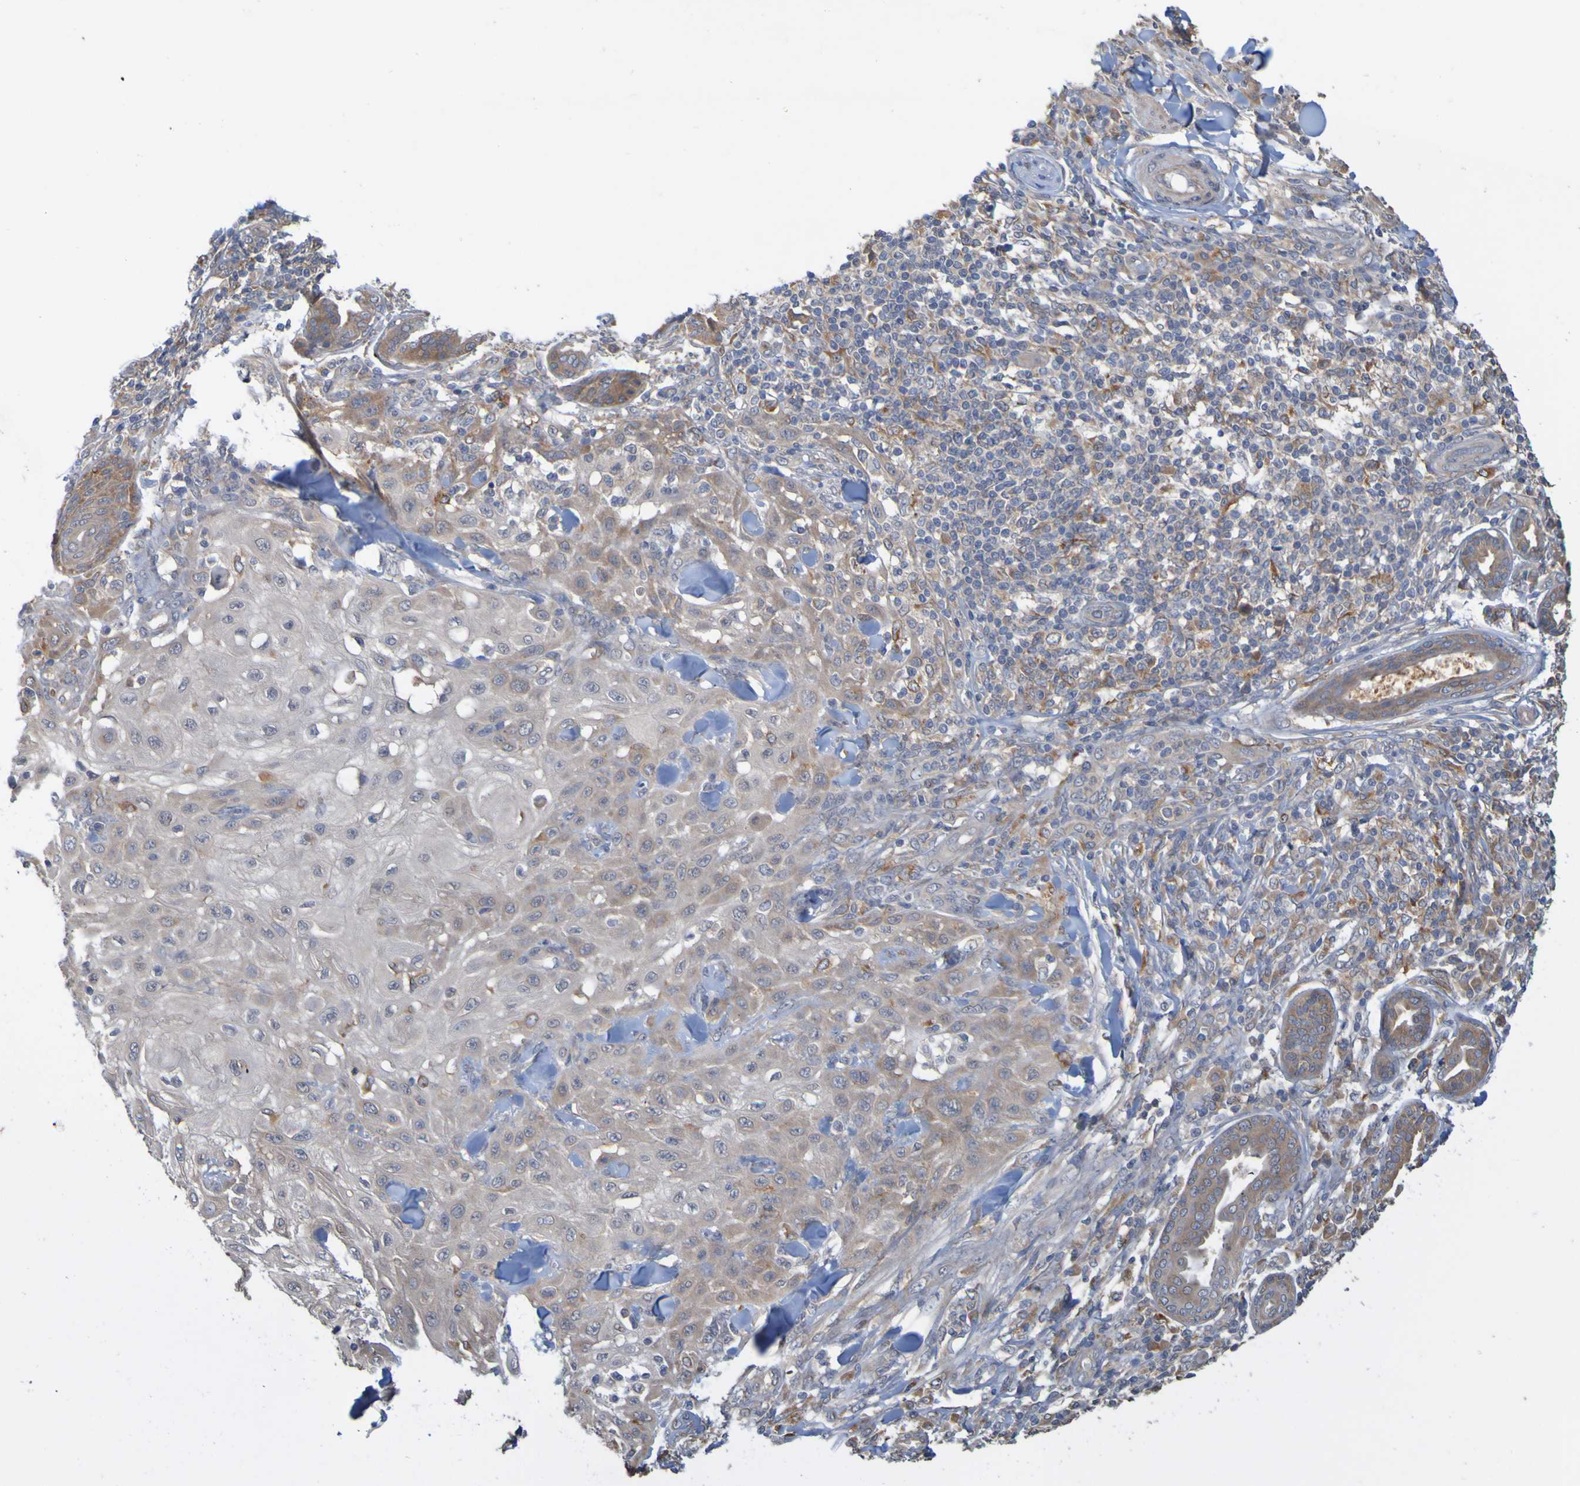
{"staining": {"intensity": "moderate", "quantity": "<25%", "location": "cytoplasmic/membranous"}, "tissue": "skin cancer", "cell_type": "Tumor cells", "image_type": "cancer", "snomed": [{"axis": "morphology", "description": "Squamous cell carcinoma, NOS"}, {"axis": "topography", "description": "Skin"}], "caption": "Tumor cells exhibit low levels of moderate cytoplasmic/membranous staining in about <25% of cells in human skin squamous cell carcinoma. The staining is performed using DAB (3,3'-diaminobenzidine) brown chromogen to label protein expression. The nuclei are counter-stained blue using hematoxylin.", "gene": "NAV2", "patient": {"sex": "male", "age": 24}}